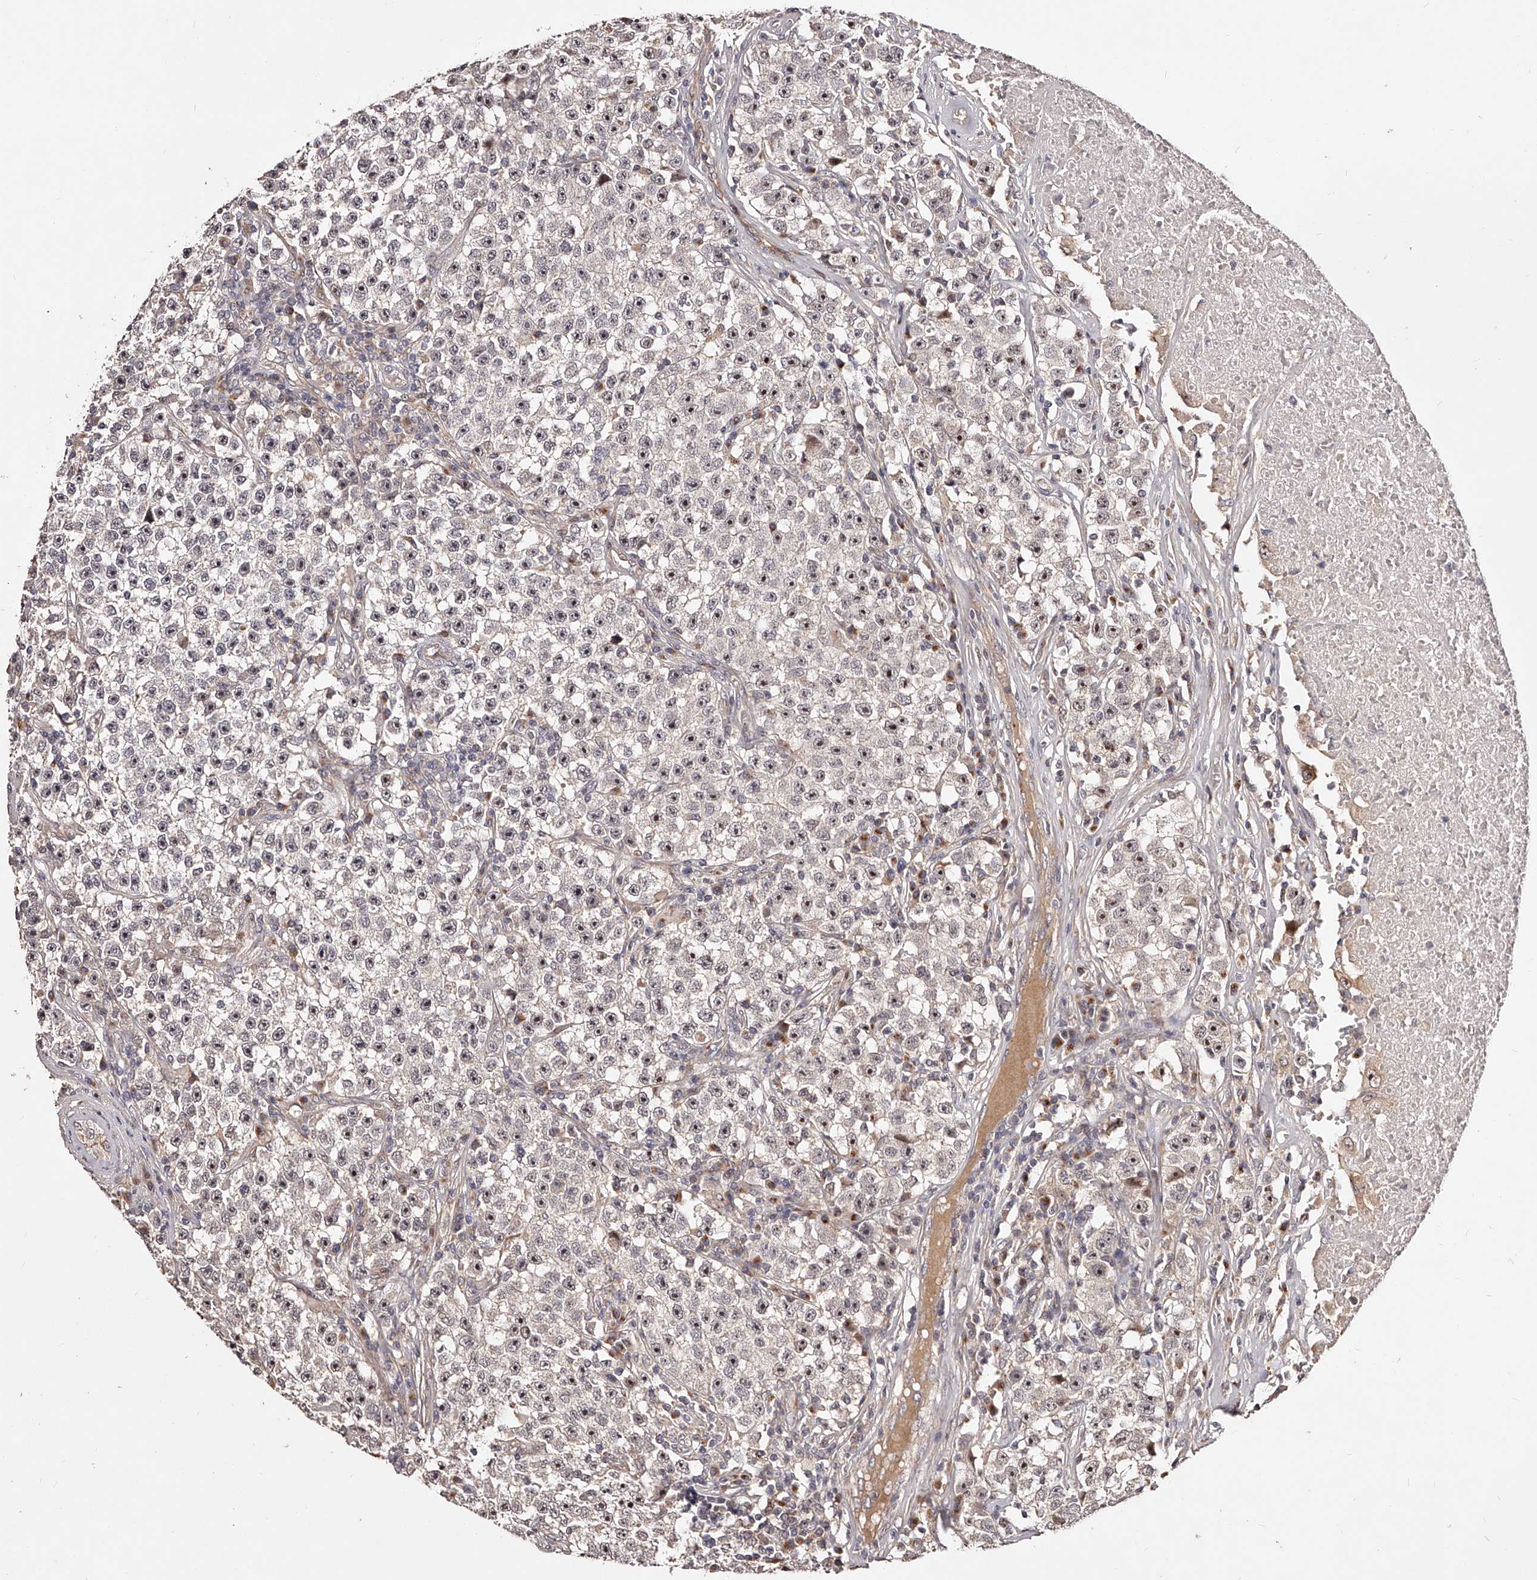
{"staining": {"intensity": "moderate", "quantity": ">75%", "location": "nuclear"}, "tissue": "testis cancer", "cell_type": "Tumor cells", "image_type": "cancer", "snomed": [{"axis": "morphology", "description": "Seminoma, NOS"}, {"axis": "topography", "description": "Testis"}], "caption": "This photomicrograph reveals IHC staining of testis cancer (seminoma), with medium moderate nuclear expression in about >75% of tumor cells.", "gene": "ZNF502", "patient": {"sex": "male", "age": 22}}